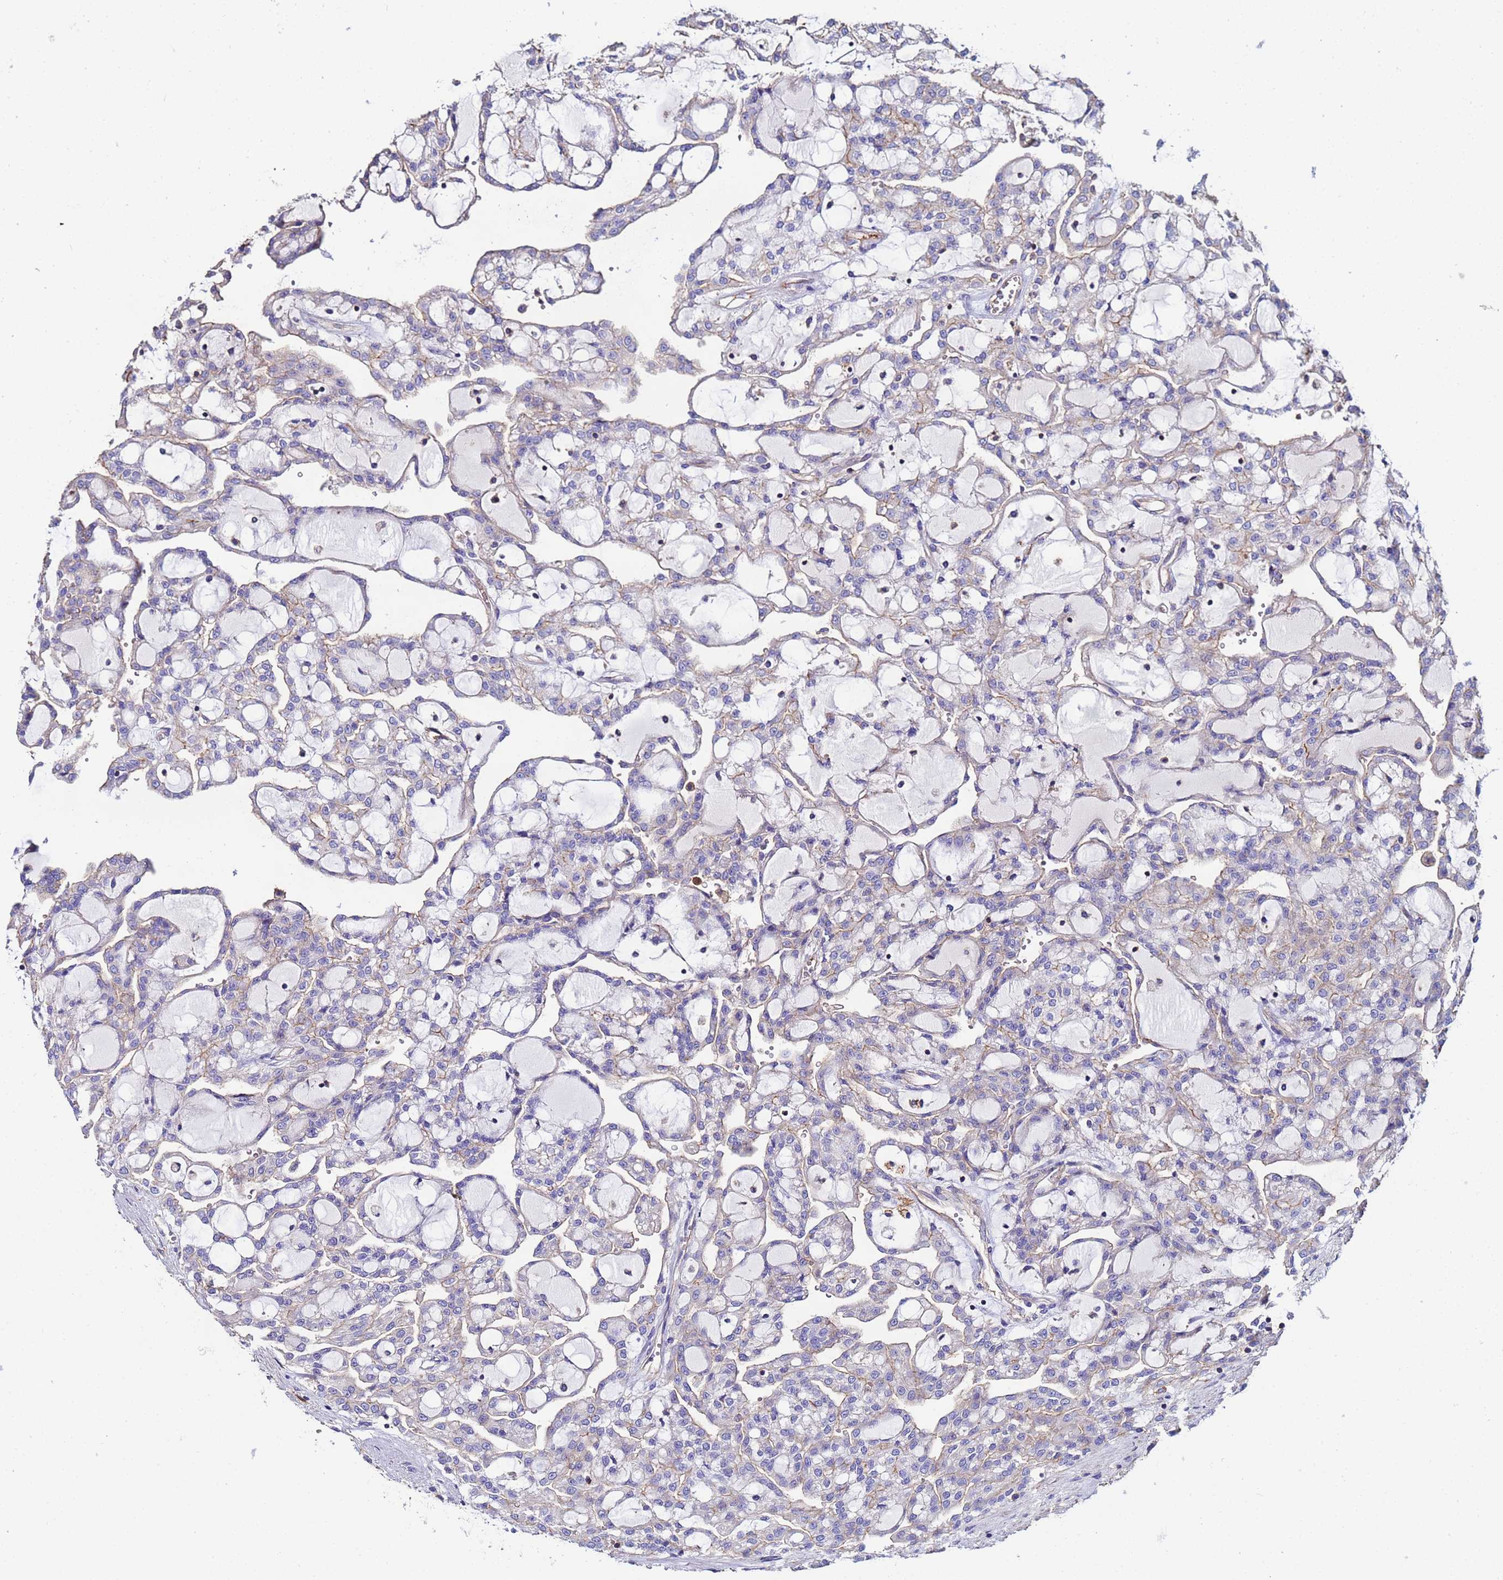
{"staining": {"intensity": "negative", "quantity": "none", "location": "none"}, "tissue": "renal cancer", "cell_type": "Tumor cells", "image_type": "cancer", "snomed": [{"axis": "morphology", "description": "Adenocarcinoma, NOS"}, {"axis": "topography", "description": "Kidney"}], "caption": "Immunohistochemical staining of adenocarcinoma (renal) exhibits no significant expression in tumor cells.", "gene": "POTEE", "patient": {"sex": "male", "age": 63}}